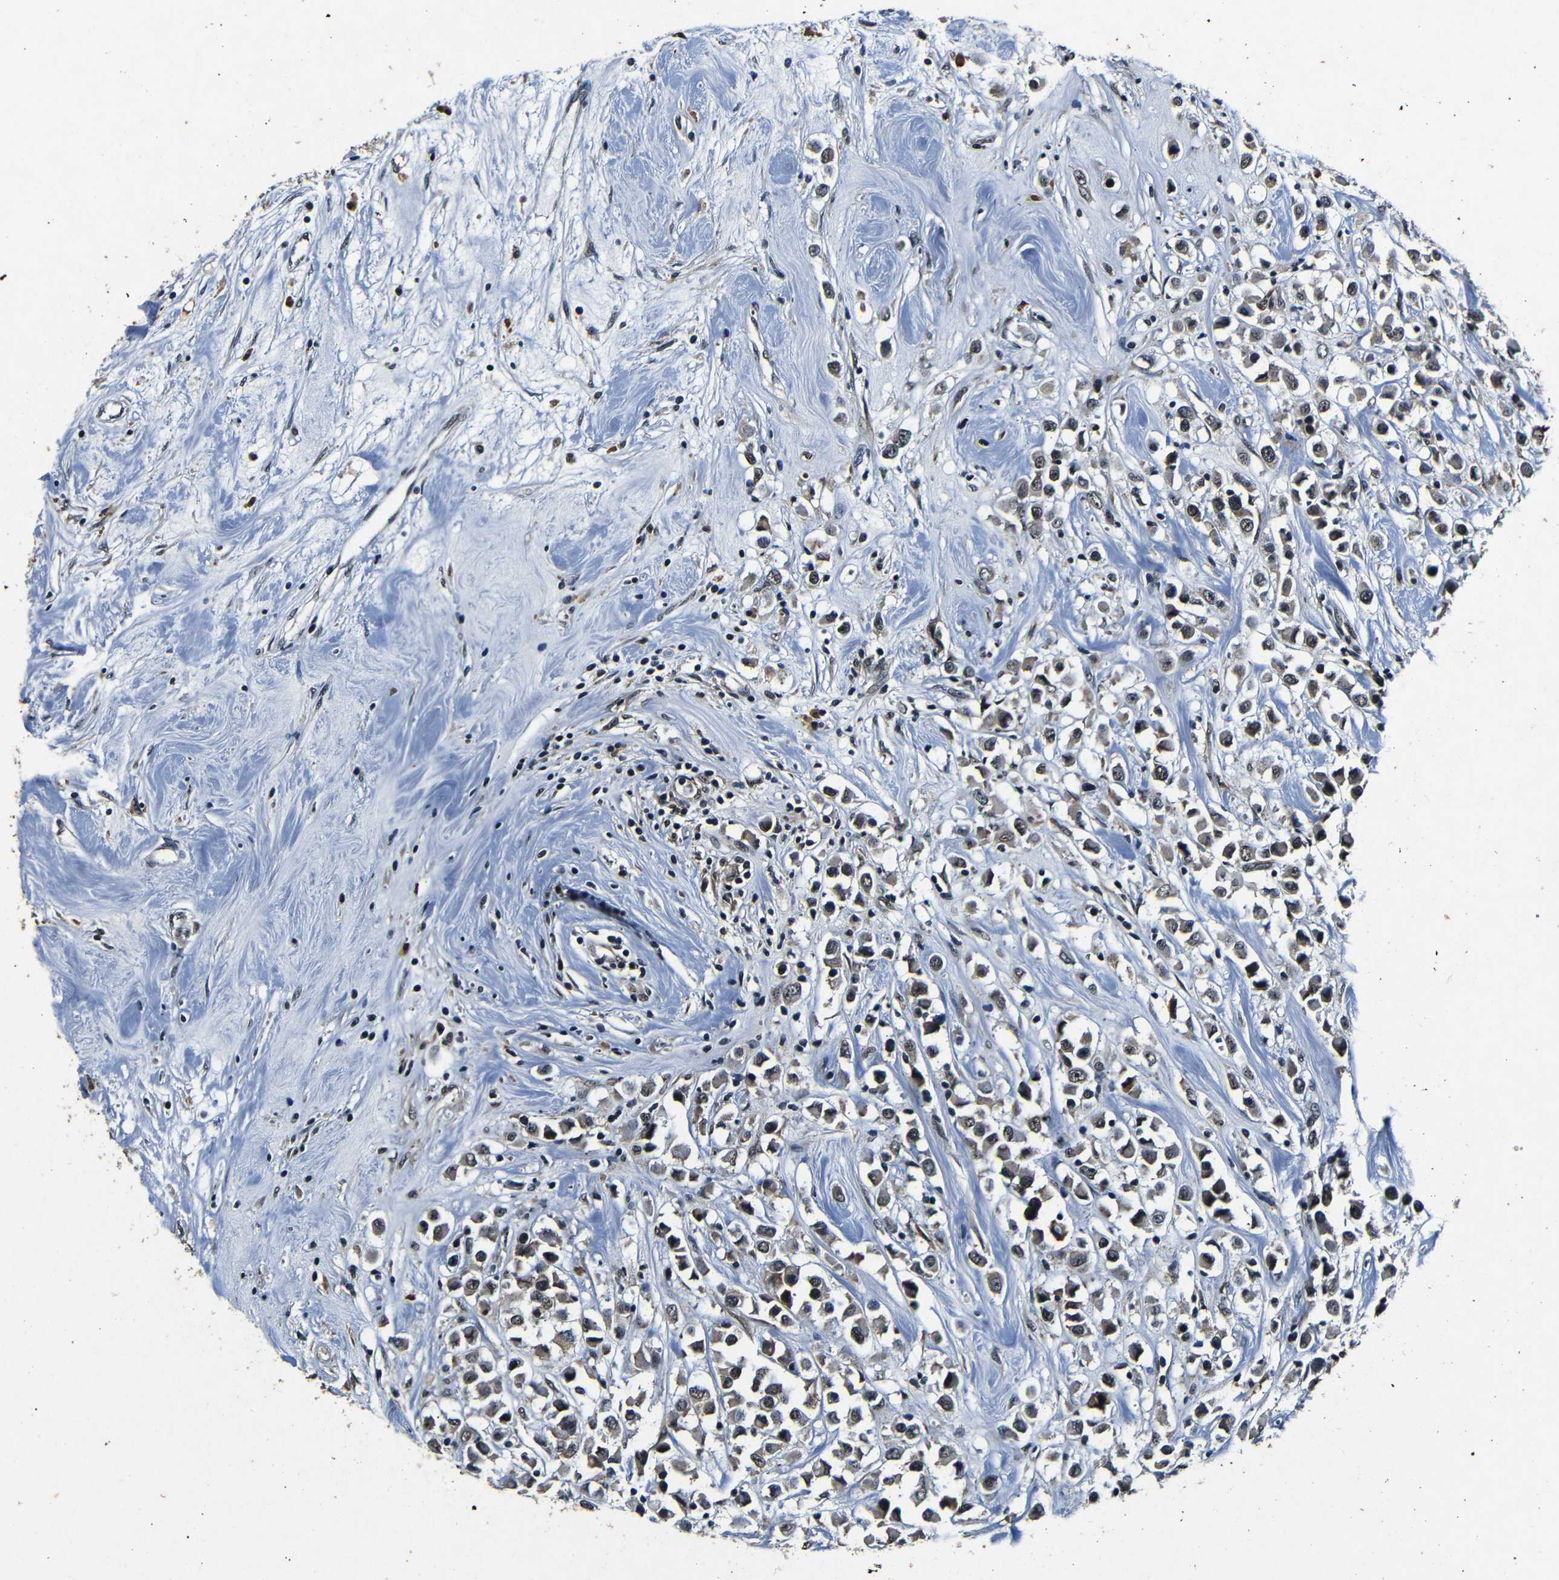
{"staining": {"intensity": "weak", "quantity": ">75%", "location": "cytoplasmic/membranous,nuclear"}, "tissue": "breast cancer", "cell_type": "Tumor cells", "image_type": "cancer", "snomed": [{"axis": "morphology", "description": "Duct carcinoma"}, {"axis": "topography", "description": "Breast"}], "caption": "Tumor cells show low levels of weak cytoplasmic/membranous and nuclear positivity in approximately >75% of cells in human intraductal carcinoma (breast). (DAB (3,3'-diaminobenzidine) IHC, brown staining for protein, blue staining for nuclei).", "gene": "FOXD4", "patient": {"sex": "female", "age": 61}}